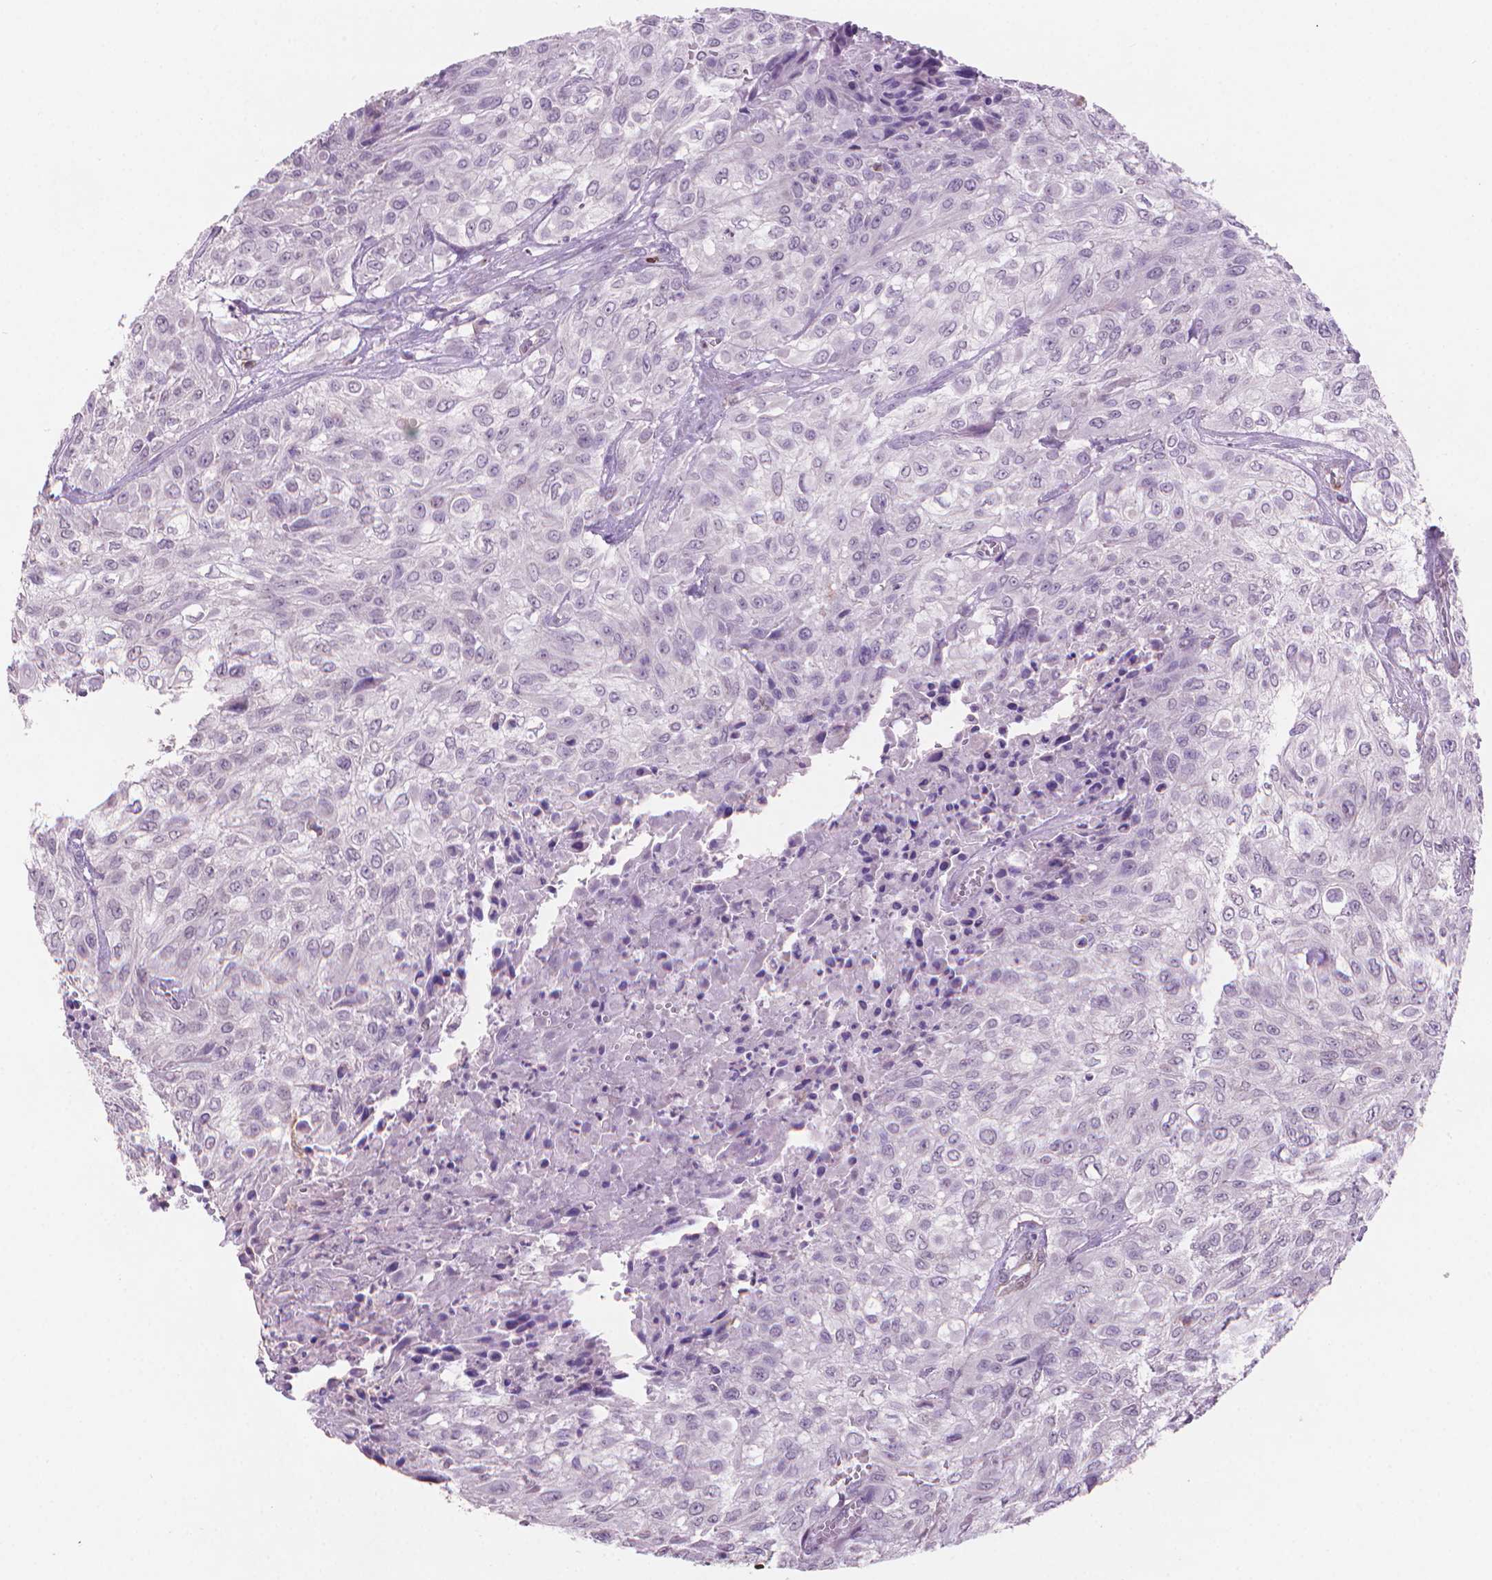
{"staining": {"intensity": "negative", "quantity": "none", "location": "none"}, "tissue": "urothelial cancer", "cell_type": "Tumor cells", "image_type": "cancer", "snomed": [{"axis": "morphology", "description": "Urothelial carcinoma, High grade"}, {"axis": "topography", "description": "Urinary bladder"}], "caption": "Immunohistochemistry (IHC) micrograph of urothelial cancer stained for a protein (brown), which displays no positivity in tumor cells.", "gene": "BCL2", "patient": {"sex": "male", "age": 57}}